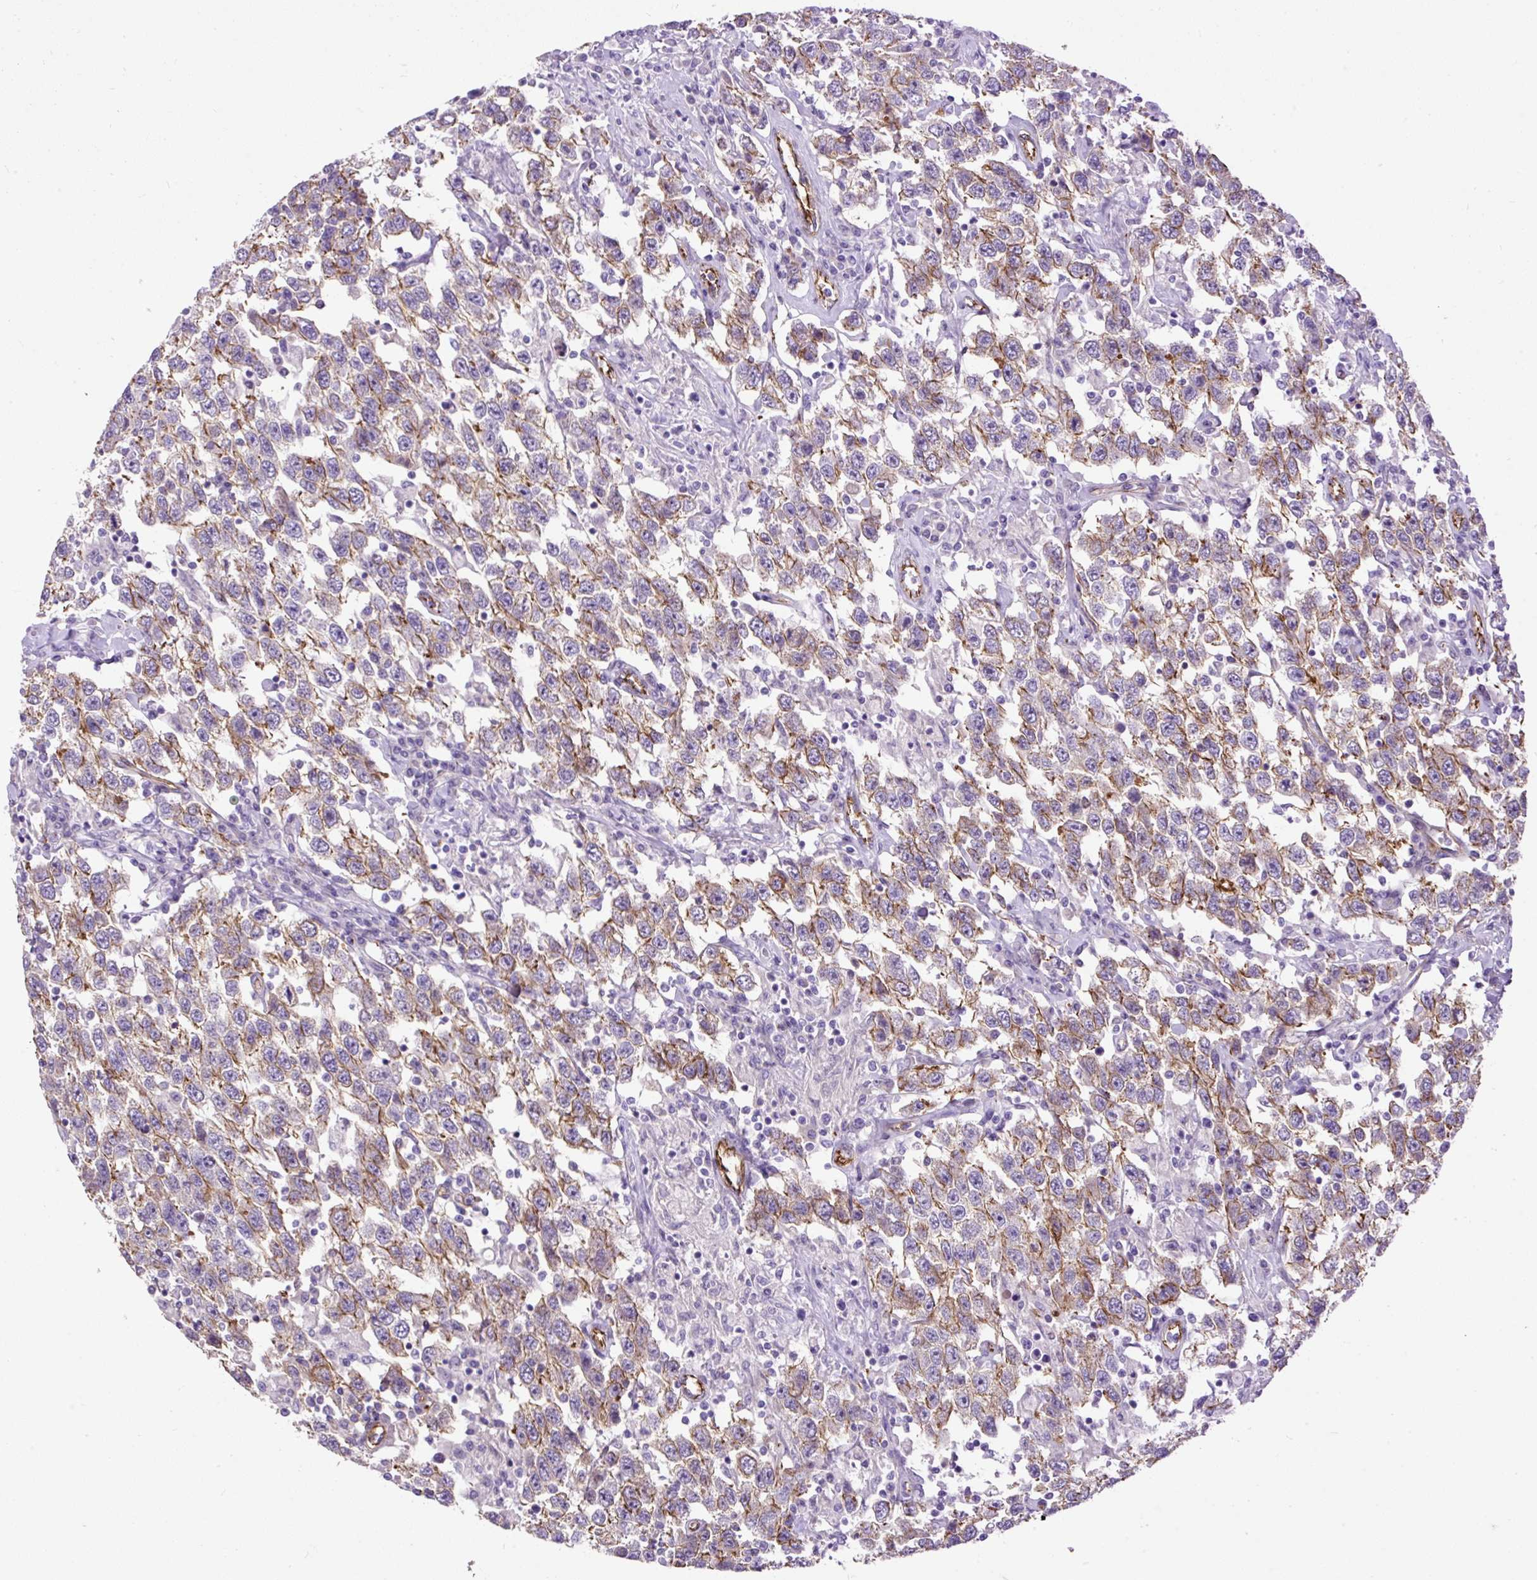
{"staining": {"intensity": "moderate", "quantity": "25%-75%", "location": "cytoplasmic/membranous"}, "tissue": "testis cancer", "cell_type": "Tumor cells", "image_type": "cancer", "snomed": [{"axis": "morphology", "description": "Seminoma, NOS"}, {"axis": "topography", "description": "Testis"}], "caption": "Immunohistochemical staining of human testis seminoma shows moderate cytoplasmic/membranous protein positivity in about 25%-75% of tumor cells.", "gene": "MAGEB16", "patient": {"sex": "male", "age": 41}}